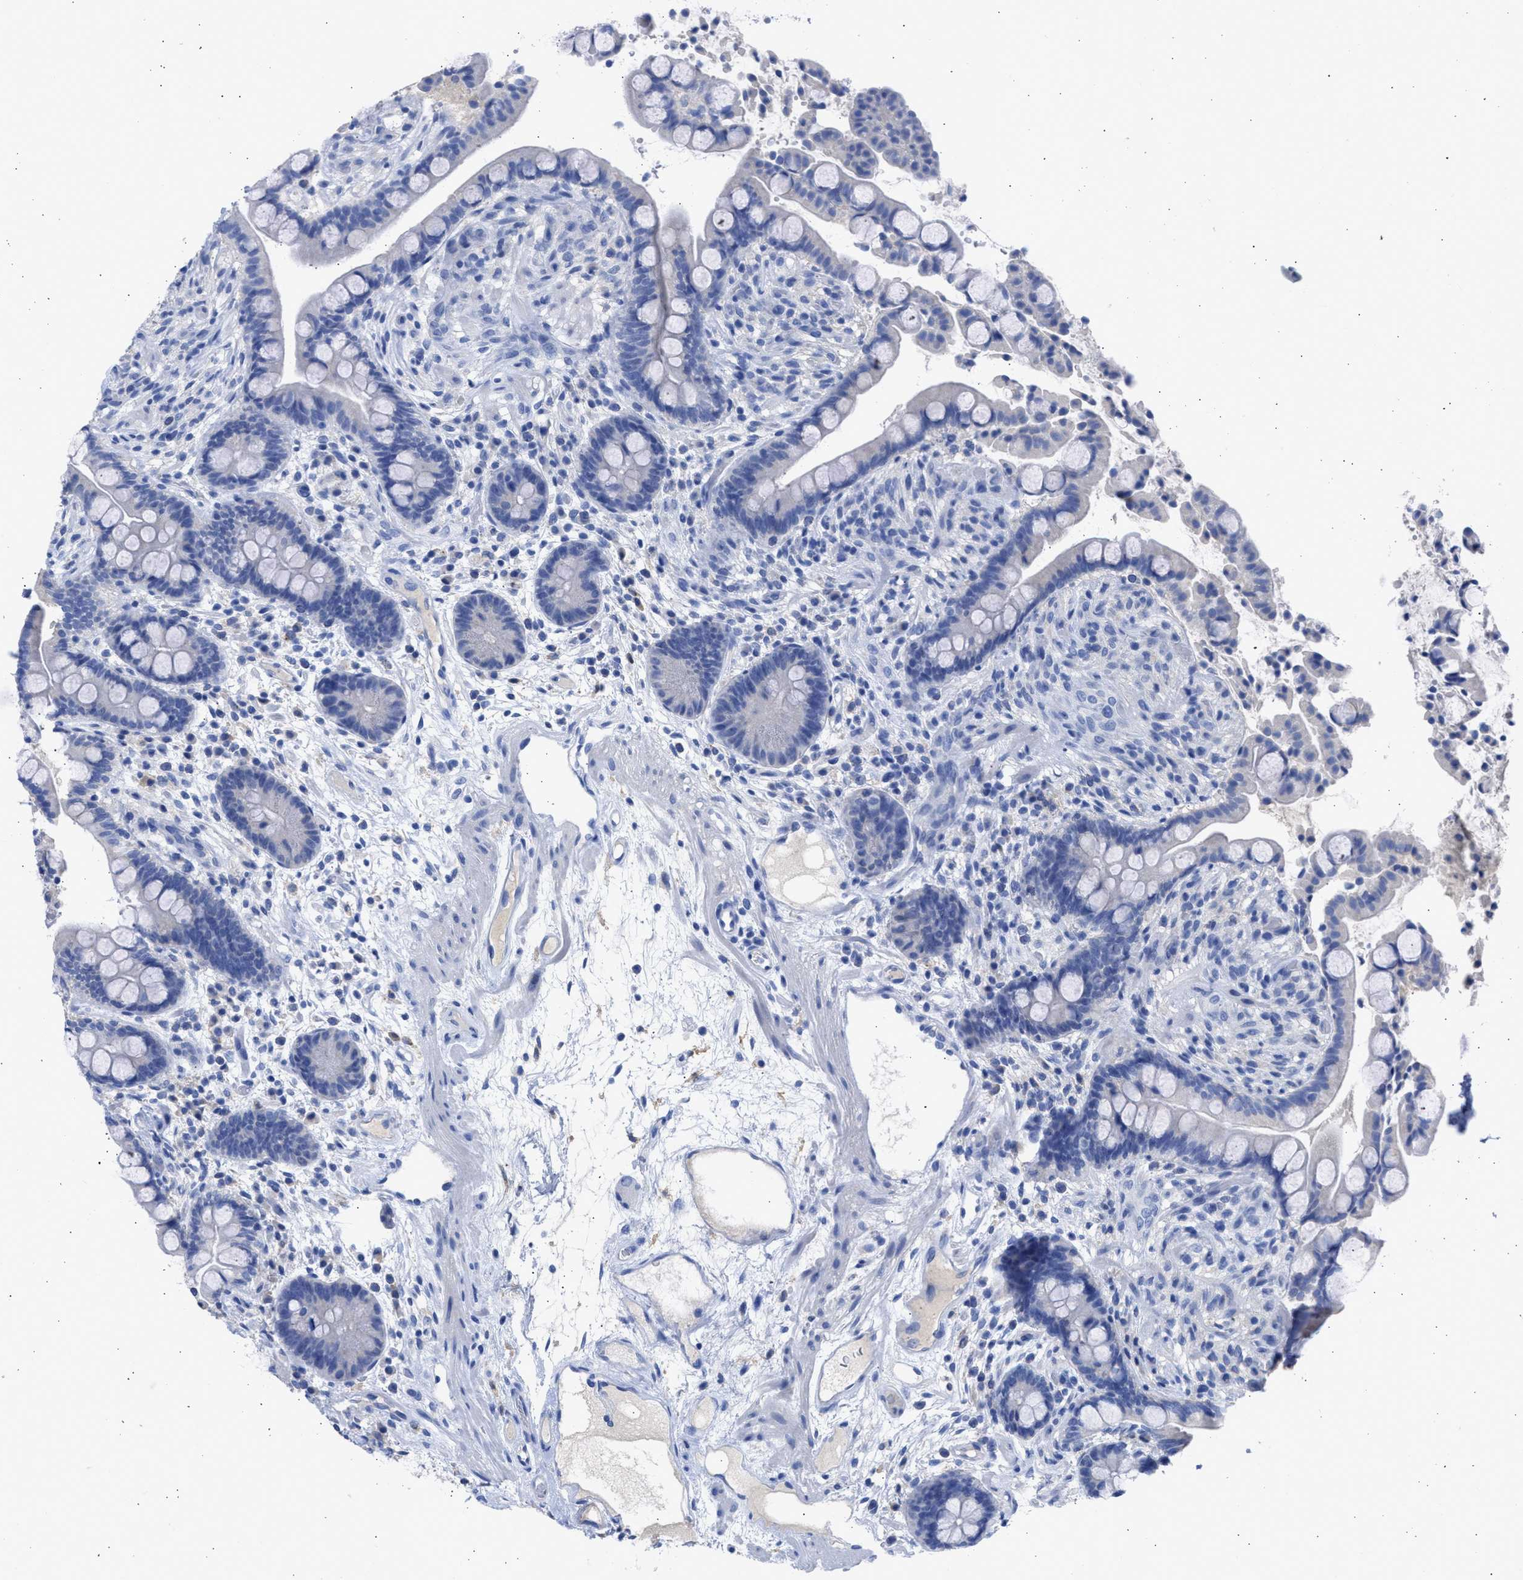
{"staining": {"intensity": "negative", "quantity": "none", "location": "none"}, "tissue": "colon", "cell_type": "Endothelial cells", "image_type": "normal", "snomed": [{"axis": "morphology", "description": "Normal tissue, NOS"}, {"axis": "topography", "description": "Colon"}], "caption": "Immunohistochemistry (IHC) micrograph of normal colon: colon stained with DAB (3,3'-diaminobenzidine) displays no significant protein expression in endothelial cells.", "gene": "RSPH1", "patient": {"sex": "male", "age": 73}}